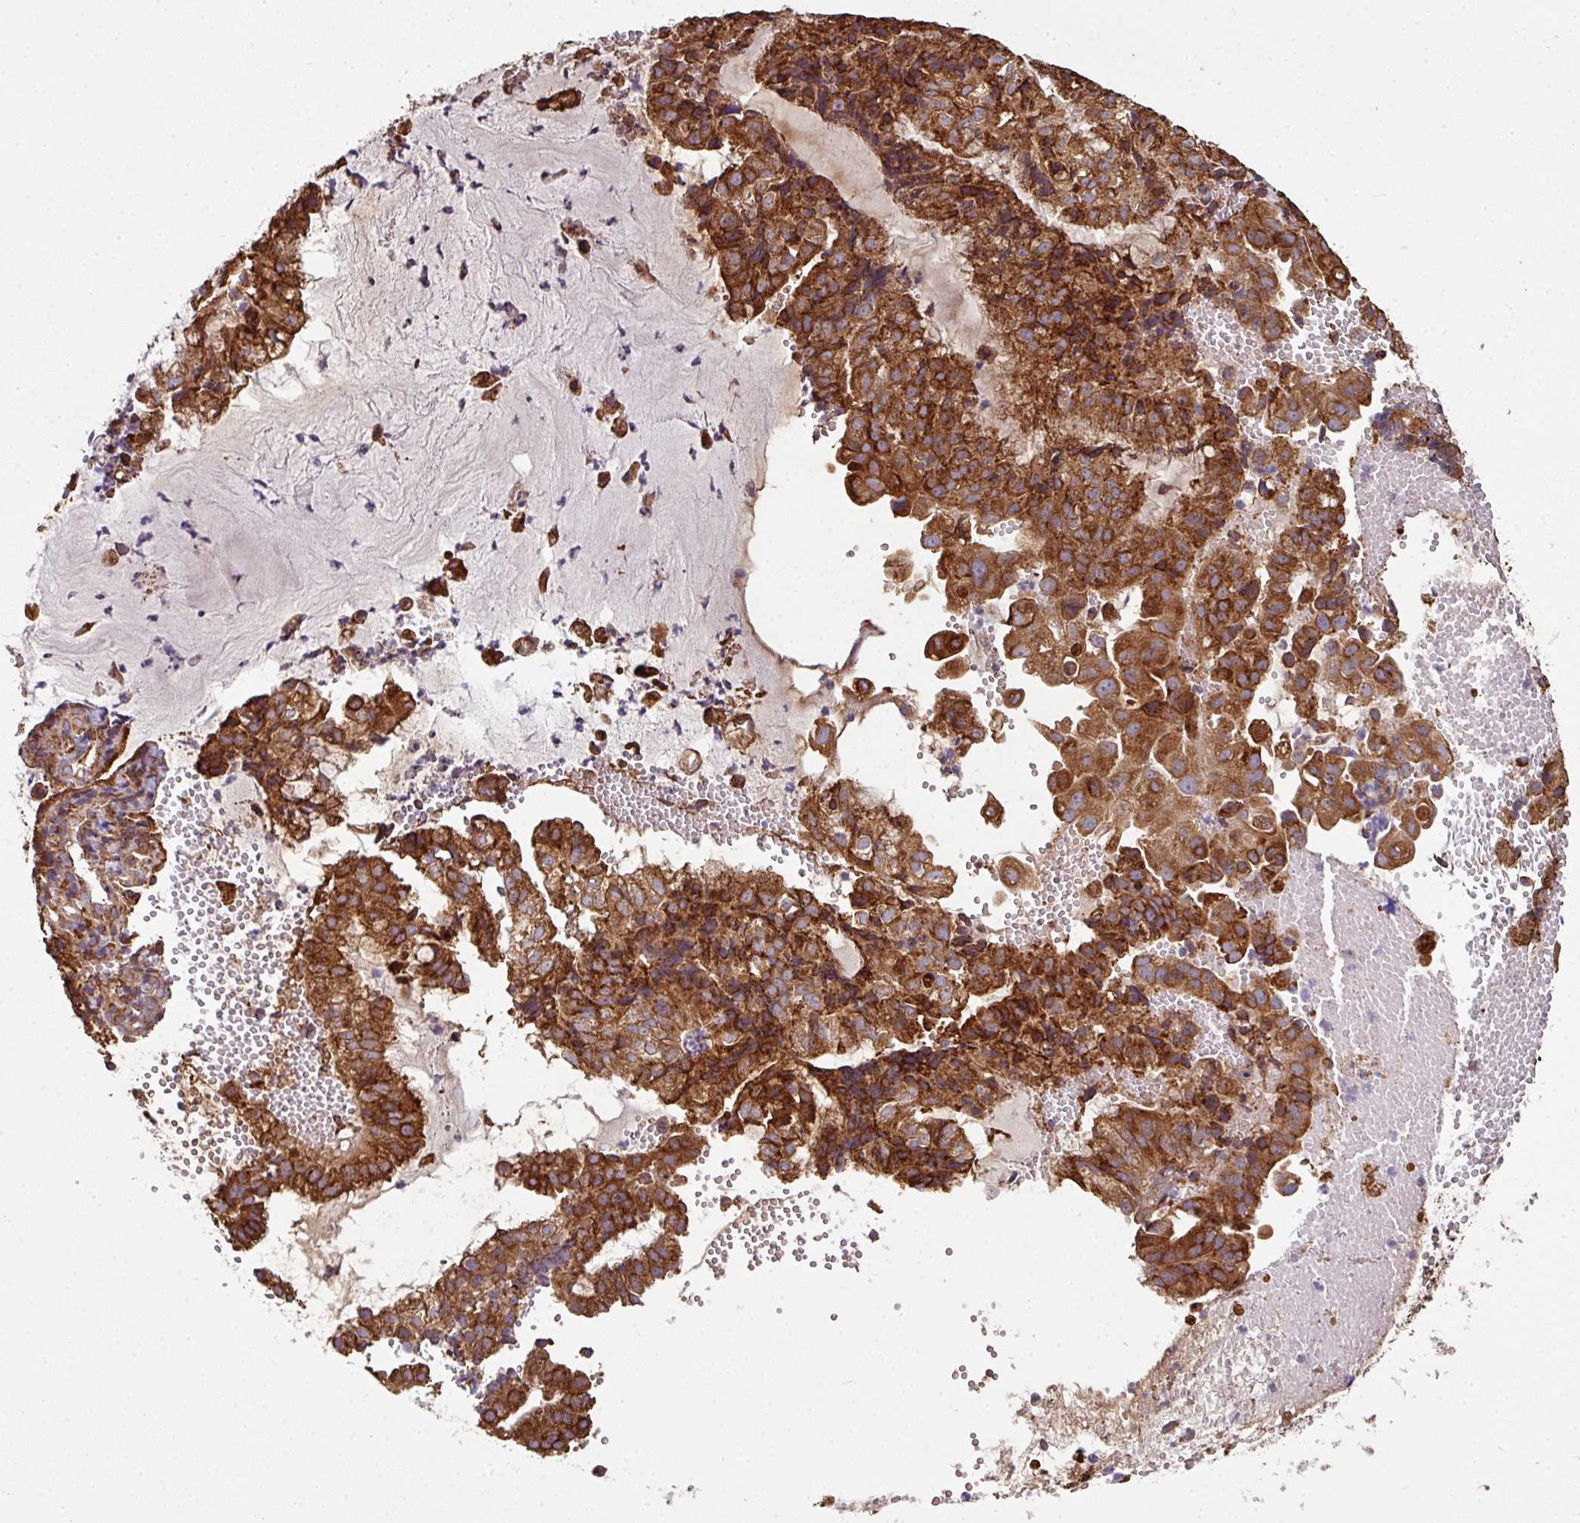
{"staining": {"intensity": "strong", "quantity": ">75%", "location": "cytoplasmic/membranous"}, "tissue": "endometrial cancer", "cell_type": "Tumor cells", "image_type": "cancer", "snomed": [{"axis": "morphology", "description": "Adenocarcinoma, NOS"}, {"axis": "topography", "description": "Endometrium"}], "caption": "This micrograph shows IHC staining of endometrial adenocarcinoma, with high strong cytoplasmic/membranous positivity in approximately >75% of tumor cells.", "gene": "FAT4", "patient": {"sex": "female", "age": 76}}